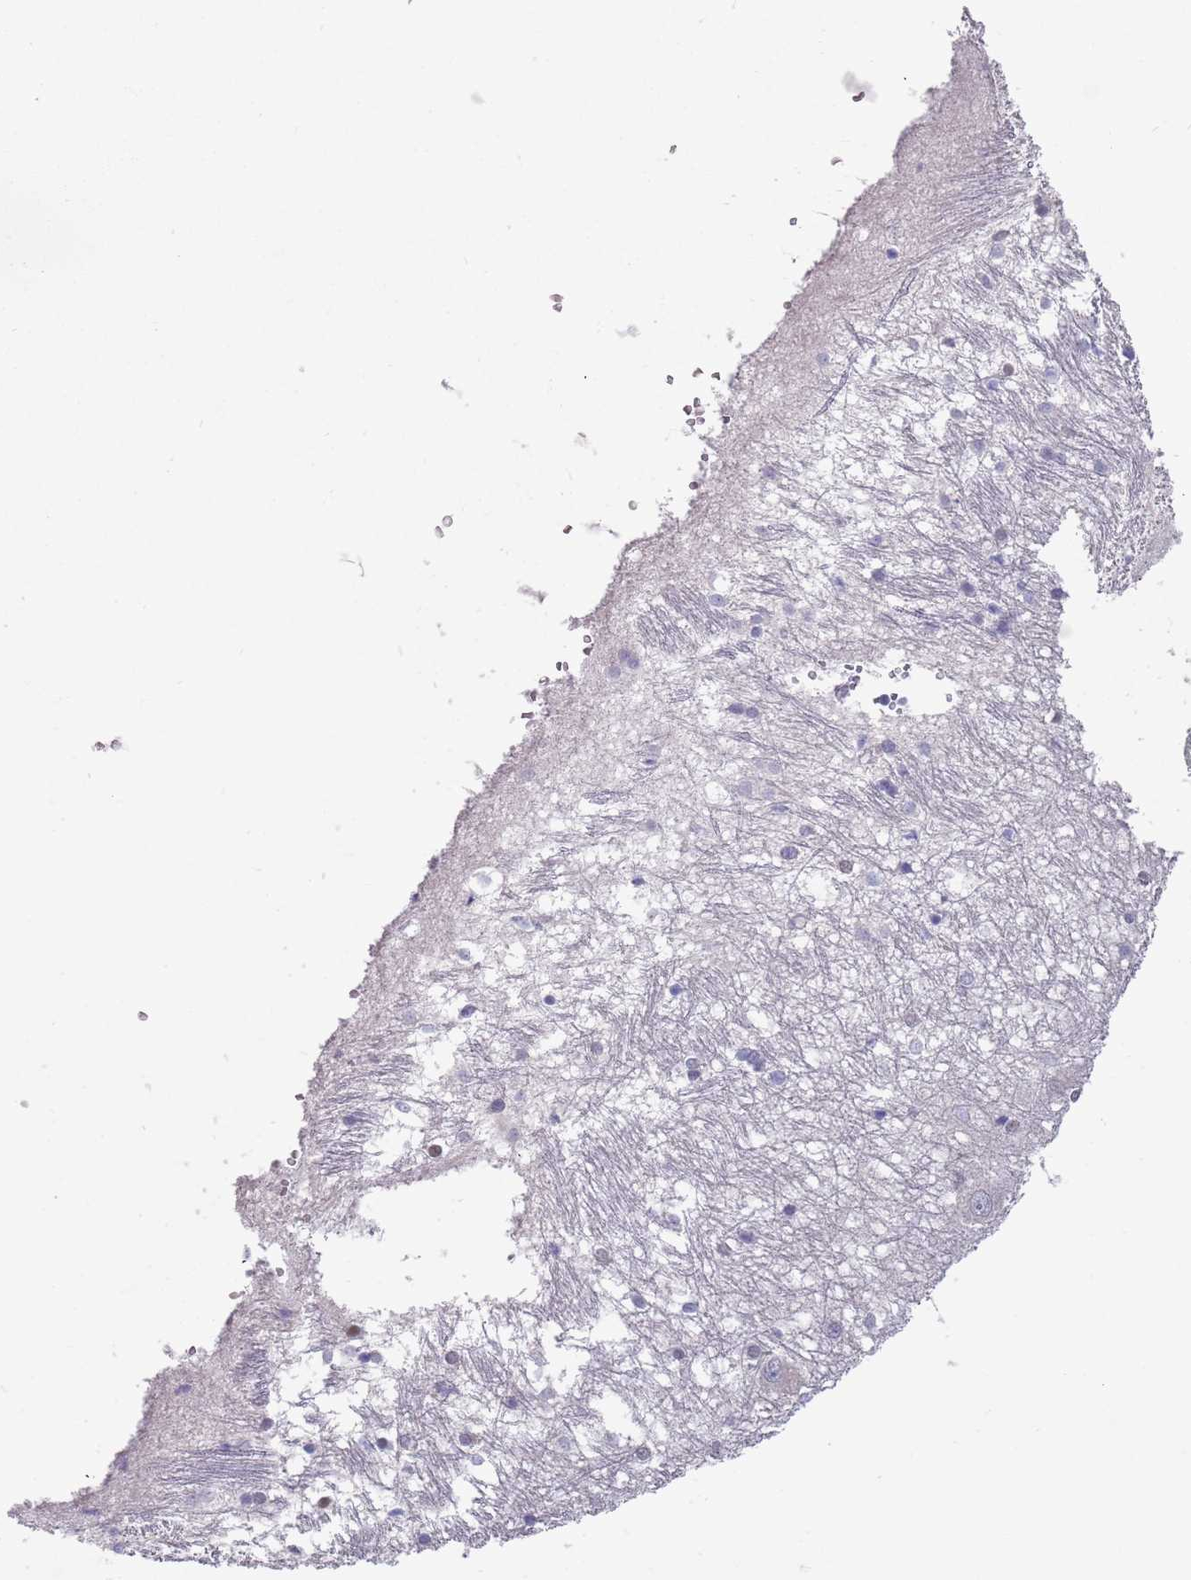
{"staining": {"intensity": "negative", "quantity": "none", "location": "none"}, "tissue": "caudate", "cell_type": "Glial cells", "image_type": "normal", "snomed": [{"axis": "morphology", "description": "Normal tissue, NOS"}, {"axis": "topography", "description": "Lateral ventricle wall"}], "caption": "Histopathology image shows no protein positivity in glial cells of normal caudate. The staining was performed using DAB to visualize the protein expression in brown, while the nuclei were stained in blue with hematoxylin (Magnification: 20x).", "gene": "SEPHS2", "patient": {"sex": "male", "age": 37}}